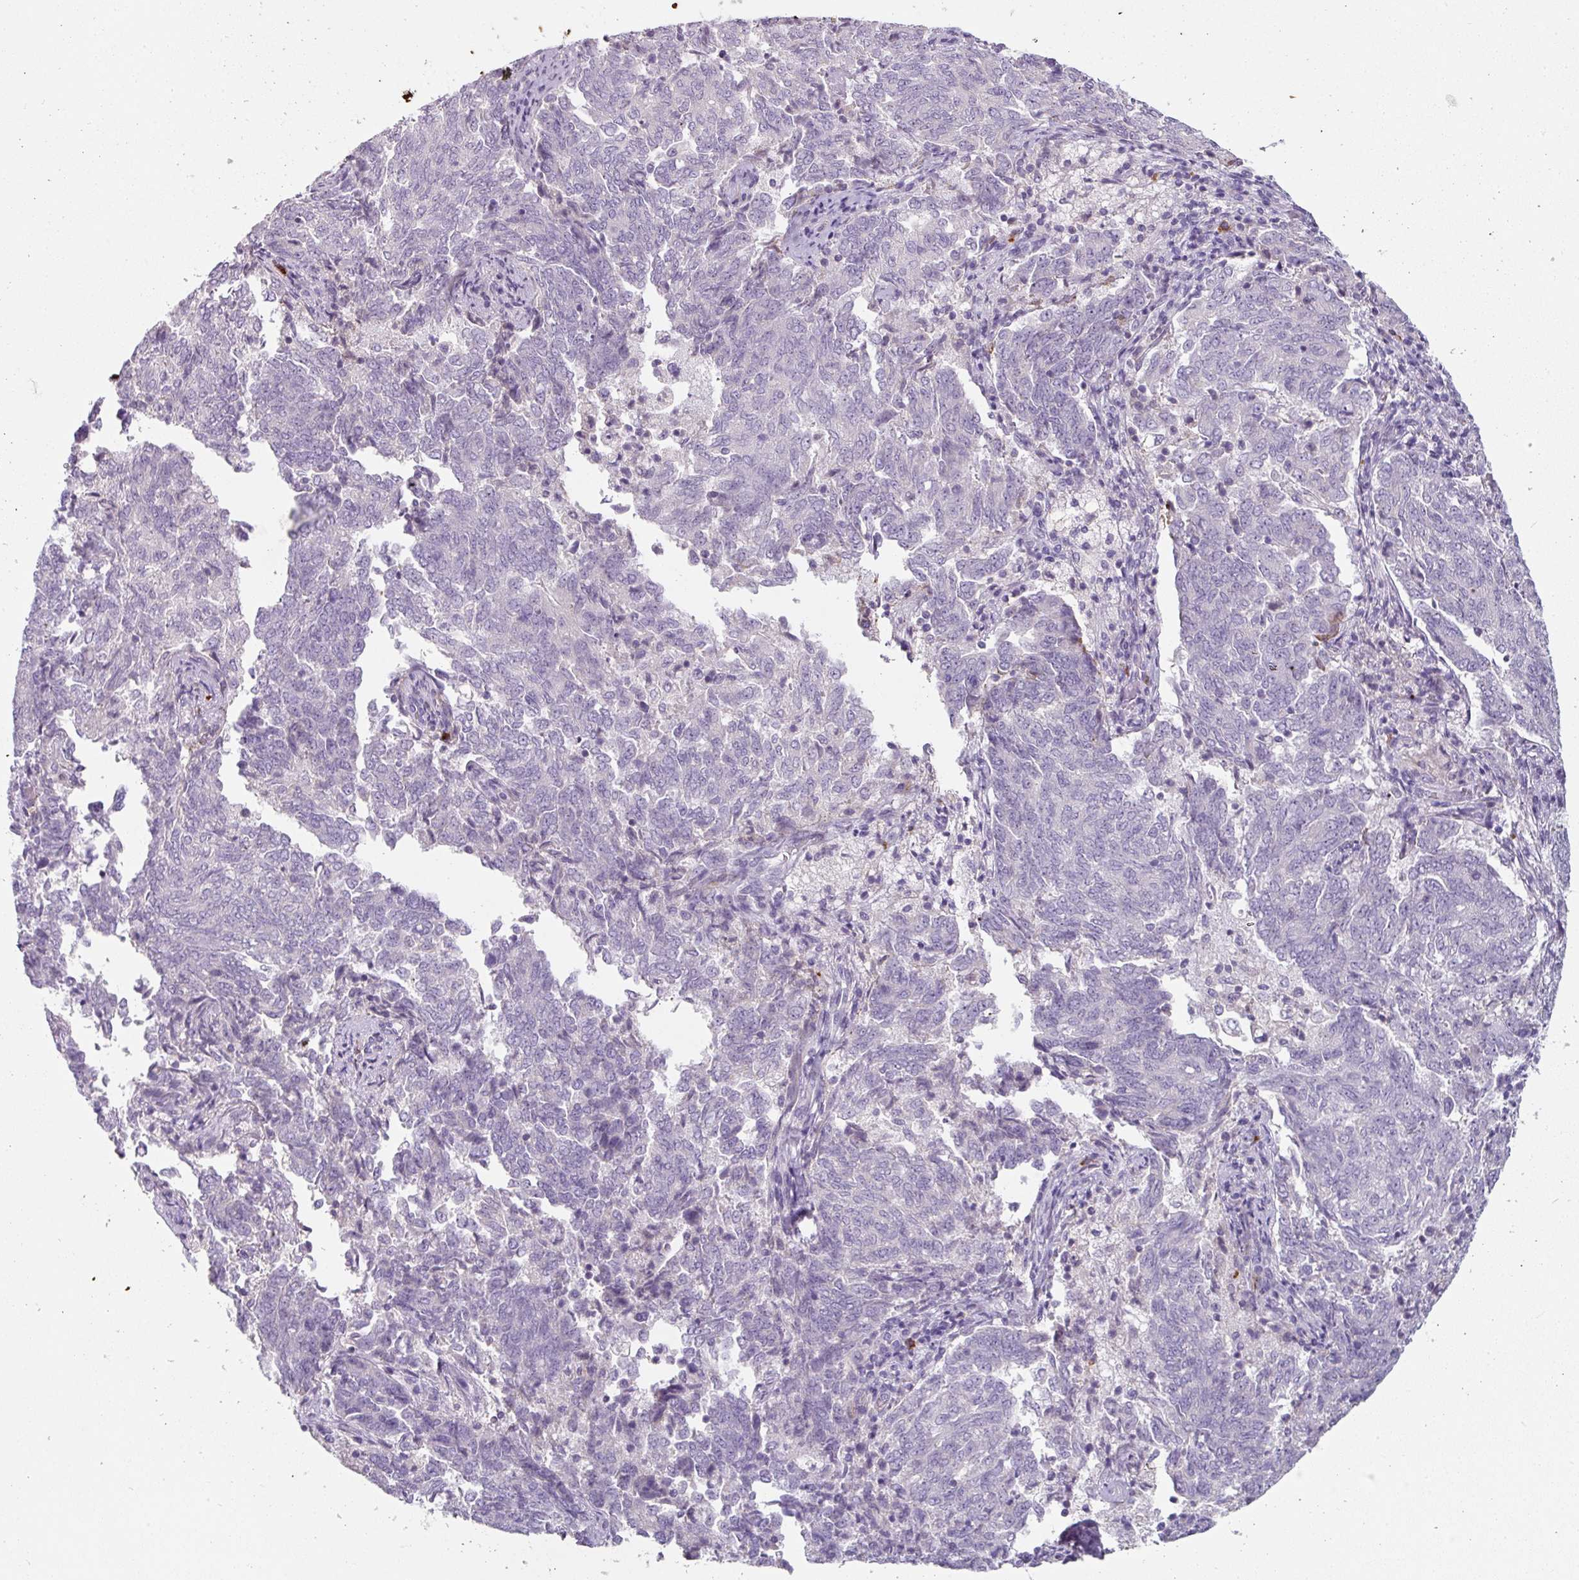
{"staining": {"intensity": "negative", "quantity": "none", "location": "none"}, "tissue": "endometrial cancer", "cell_type": "Tumor cells", "image_type": "cancer", "snomed": [{"axis": "morphology", "description": "Adenocarcinoma, NOS"}, {"axis": "topography", "description": "Endometrium"}], "caption": "Endometrial cancer (adenocarcinoma) was stained to show a protein in brown. There is no significant staining in tumor cells.", "gene": "FHAD1", "patient": {"sex": "female", "age": 80}}